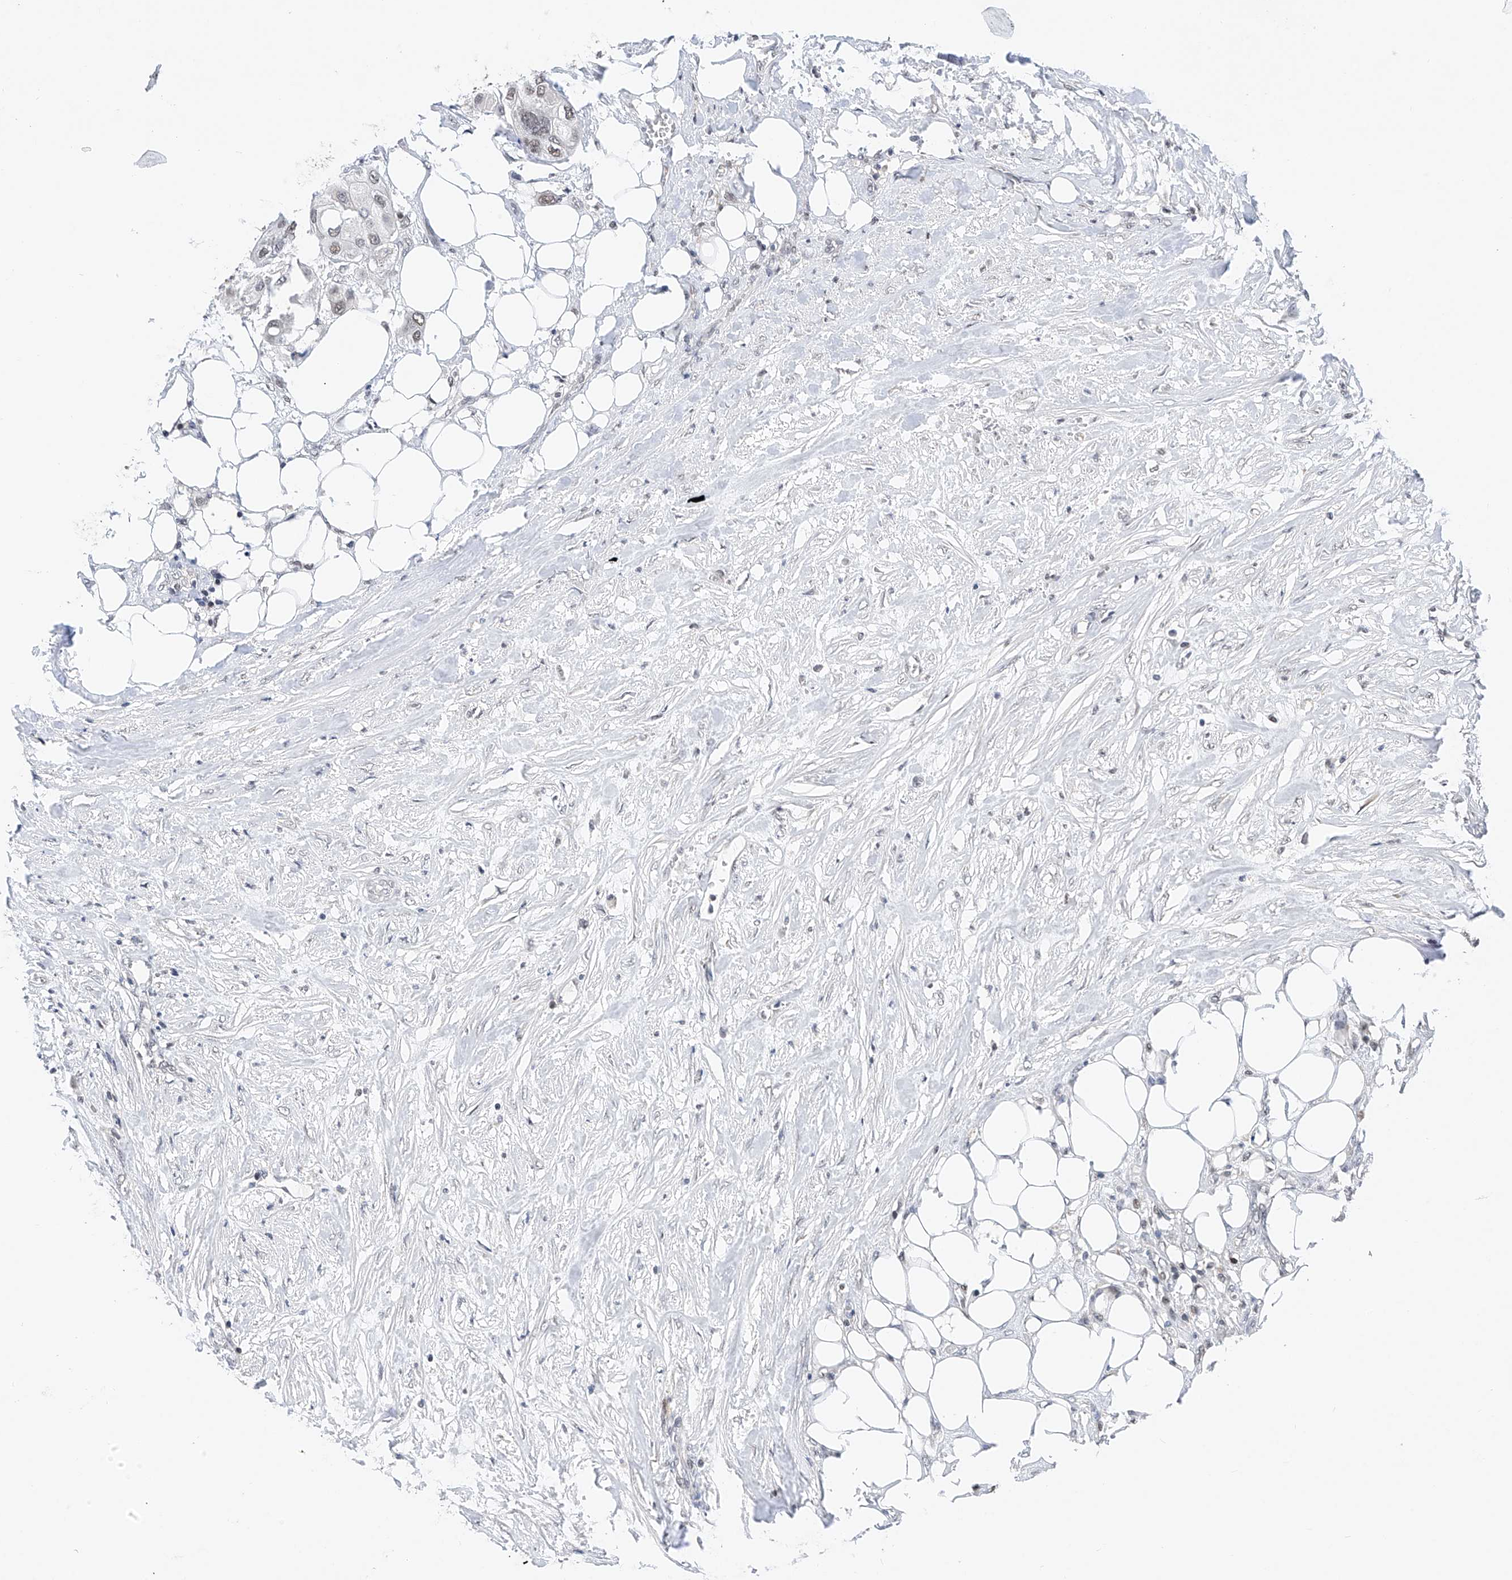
{"staining": {"intensity": "weak", "quantity": "<25%", "location": "nuclear"}, "tissue": "urothelial cancer", "cell_type": "Tumor cells", "image_type": "cancer", "snomed": [{"axis": "morphology", "description": "Urothelial carcinoma, High grade"}, {"axis": "topography", "description": "Urinary bladder"}], "caption": "An image of high-grade urothelial carcinoma stained for a protein demonstrates no brown staining in tumor cells.", "gene": "SNRNP200", "patient": {"sex": "male", "age": 64}}